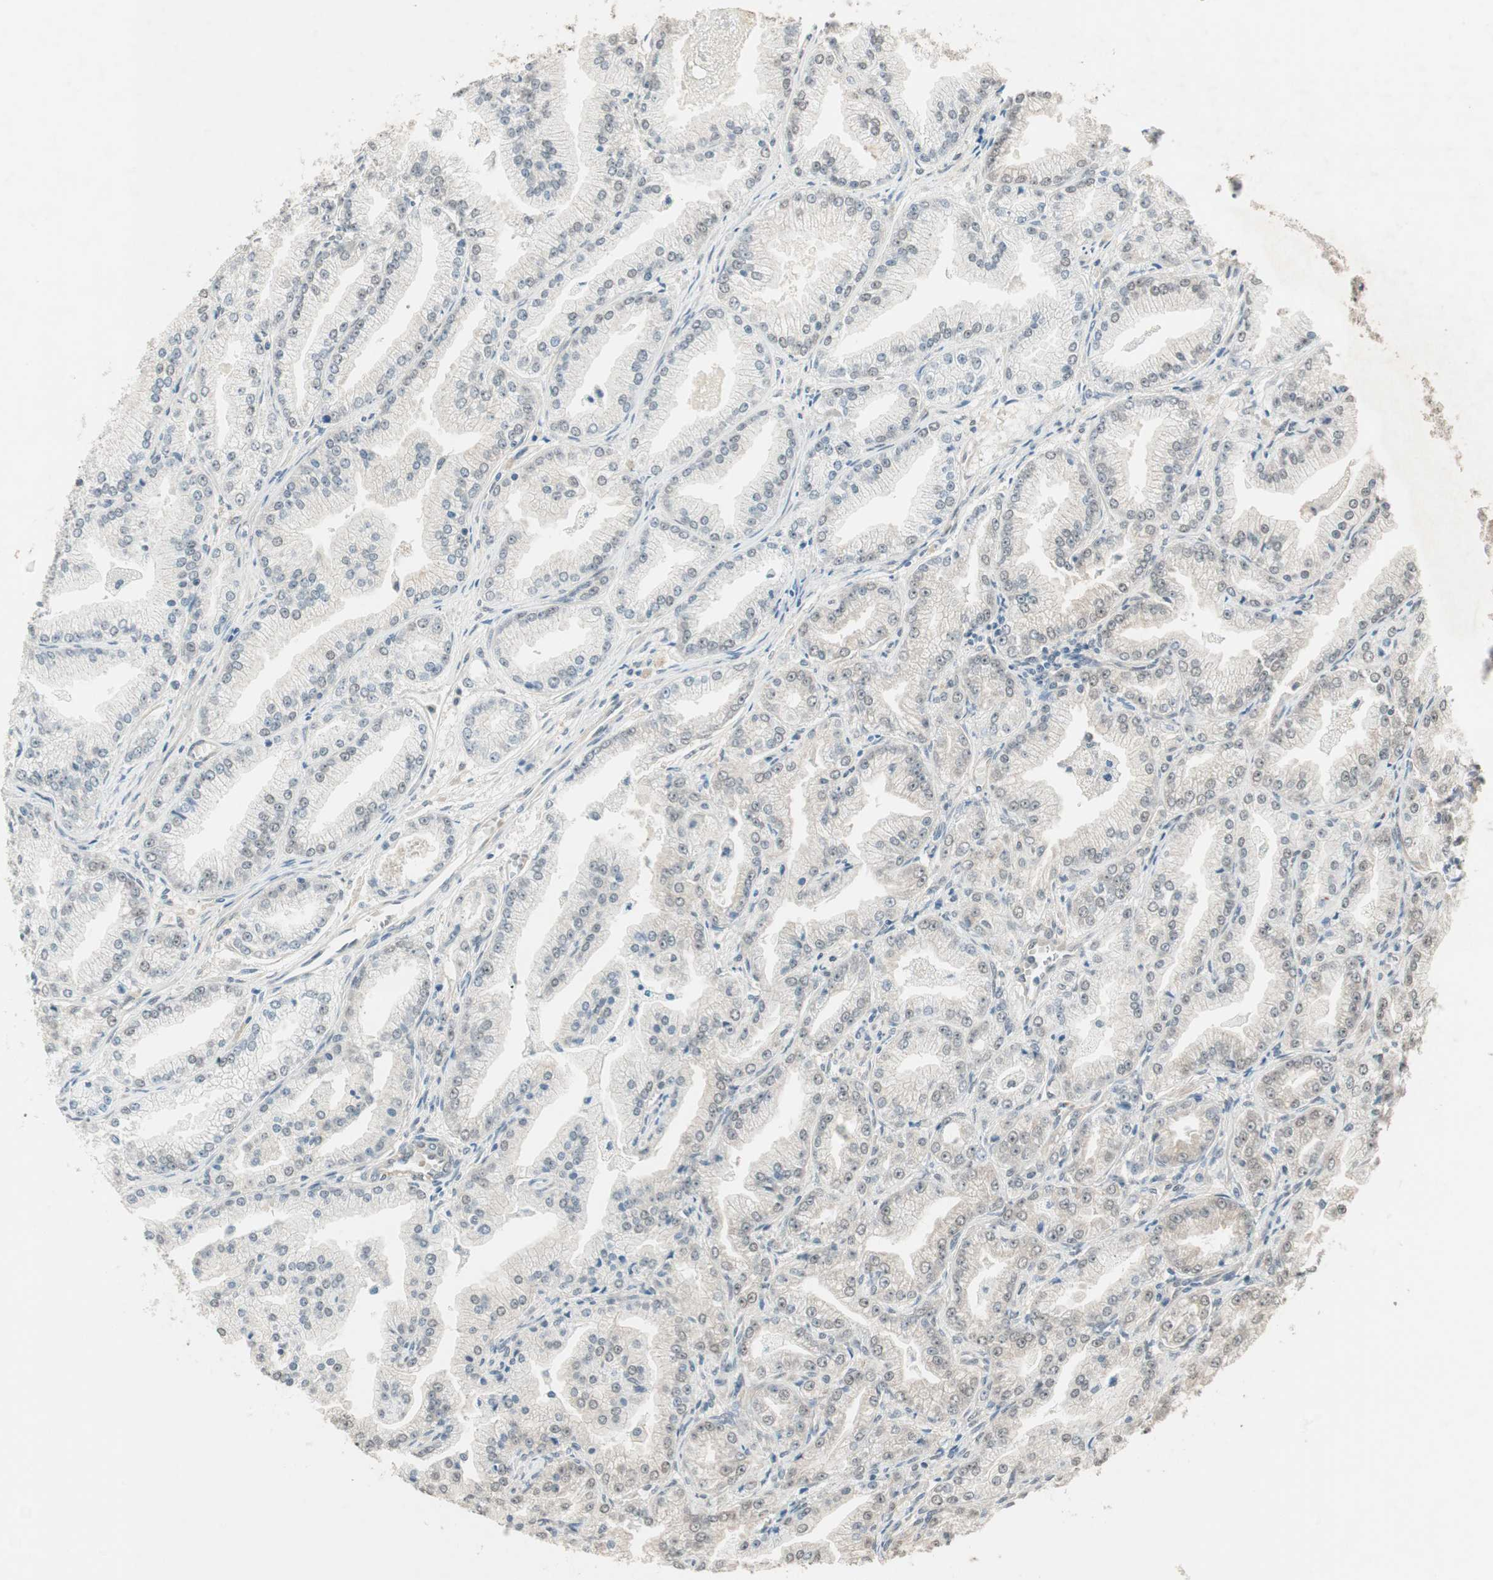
{"staining": {"intensity": "weak", "quantity": "<25%", "location": "nuclear"}, "tissue": "prostate cancer", "cell_type": "Tumor cells", "image_type": "cancer", "snomed": [{"axis": "morphology", "description": "Adenocarcinoma, High grade"}, {"axis": "topography", "description": "Prostate"}], "caption": "Immunohistochemistry micrograph of prostate adenocarcinoma (high-grade) stained for a protein (brown), which exhibits no positivity in tumor cells.", "gene": "USP5", "patient": {"sex": "male", "age": 61}}